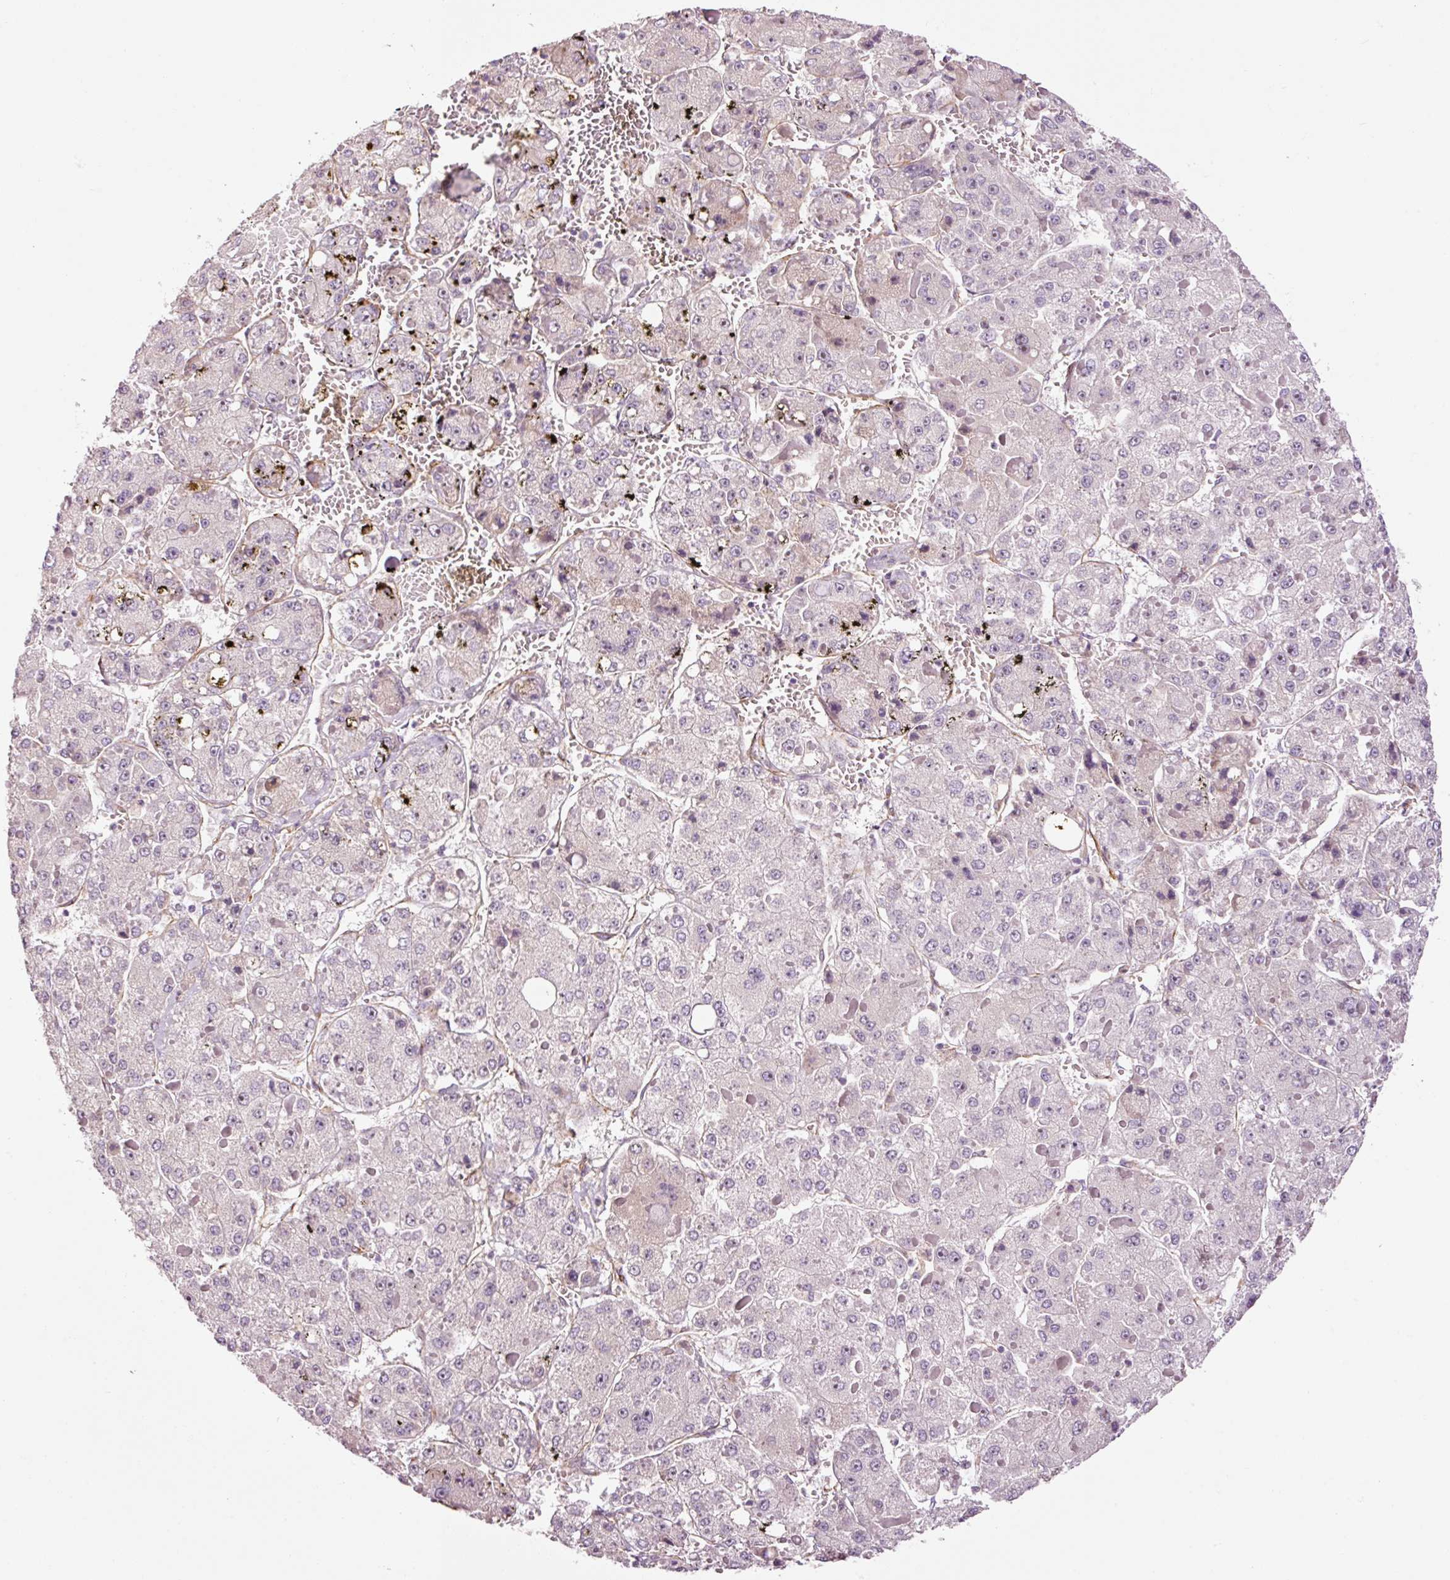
{"staining": {"intensity": "negative", "quantity": "none", "location": "none"}, "tissue": "liver cancer", "cell_type": "Tumor cells", "image_type": "cancer", "snomed": [{"axis": "morphology", "description": "Carcinoma, Hepatocellular, NOS"}, {"axis": "topography", "description": "Liver"}], "caption": "This is an immunohistochemistry (IHC) photomicrograph of human hepatocellular carcinoma (liver). There is no expression in tumor cells.", "gene": "ANKRD20A1", "patient": {"sex": "female", "age": 73}}